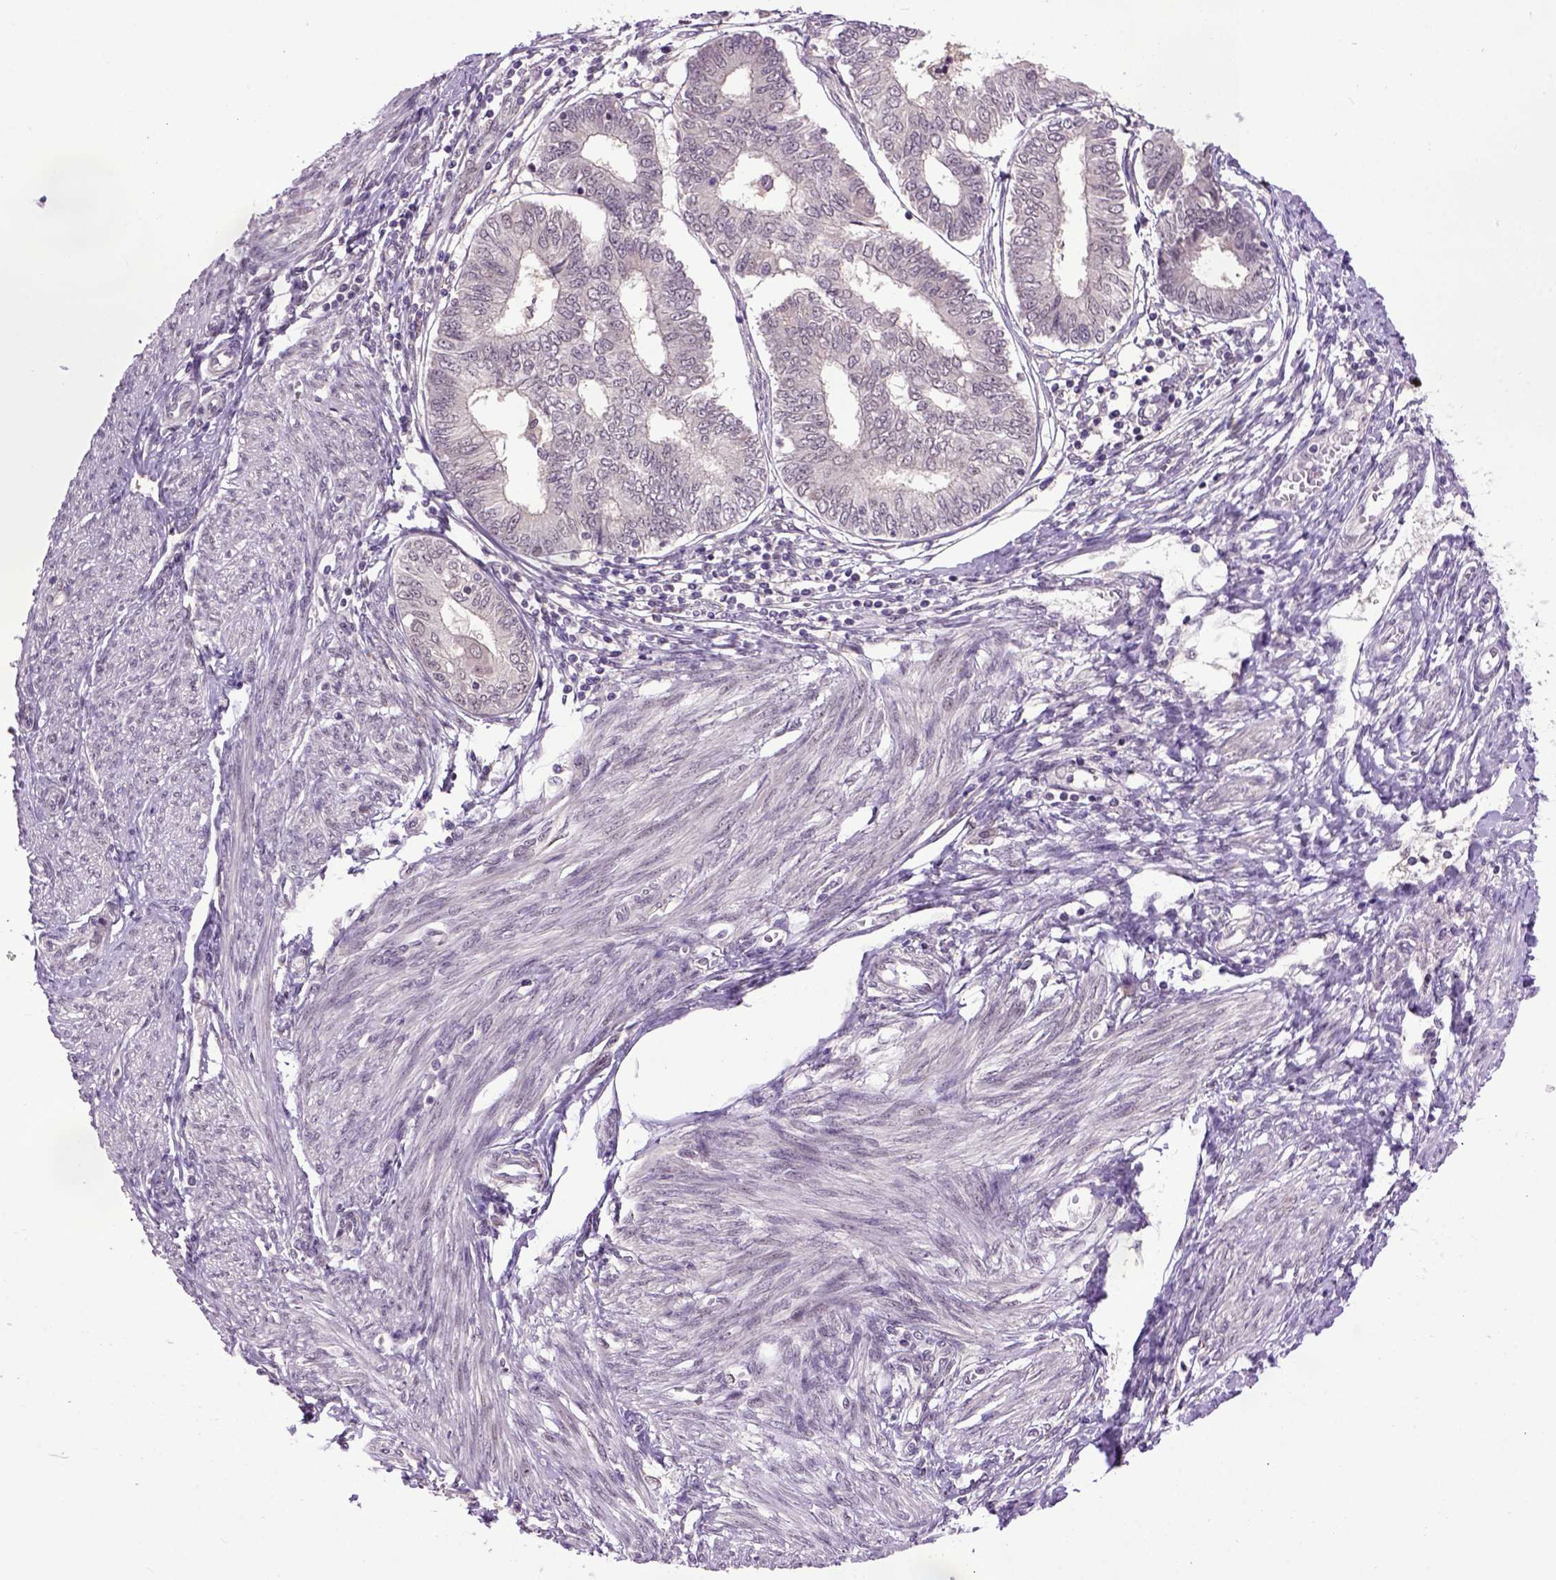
{"staining": {"intensity": "negative", "quantity": "none", "location": "none"}, "tissue": "endometrial cancer", "cell_type": "Tumor cells", "image_type": "cancer", "snomed": [{"axis": "morphology", "description": "Adenocarcinoma, NOS"}, {"axis": "topography", "description": "Endometrium"}], "caption": "Immunohistochemistry (IHC) of adenocarcinoma (endometrial) reveals no staining in tumor cells.", "gene": "RAB43", "patient": {"sex": "female", "age": 68}}